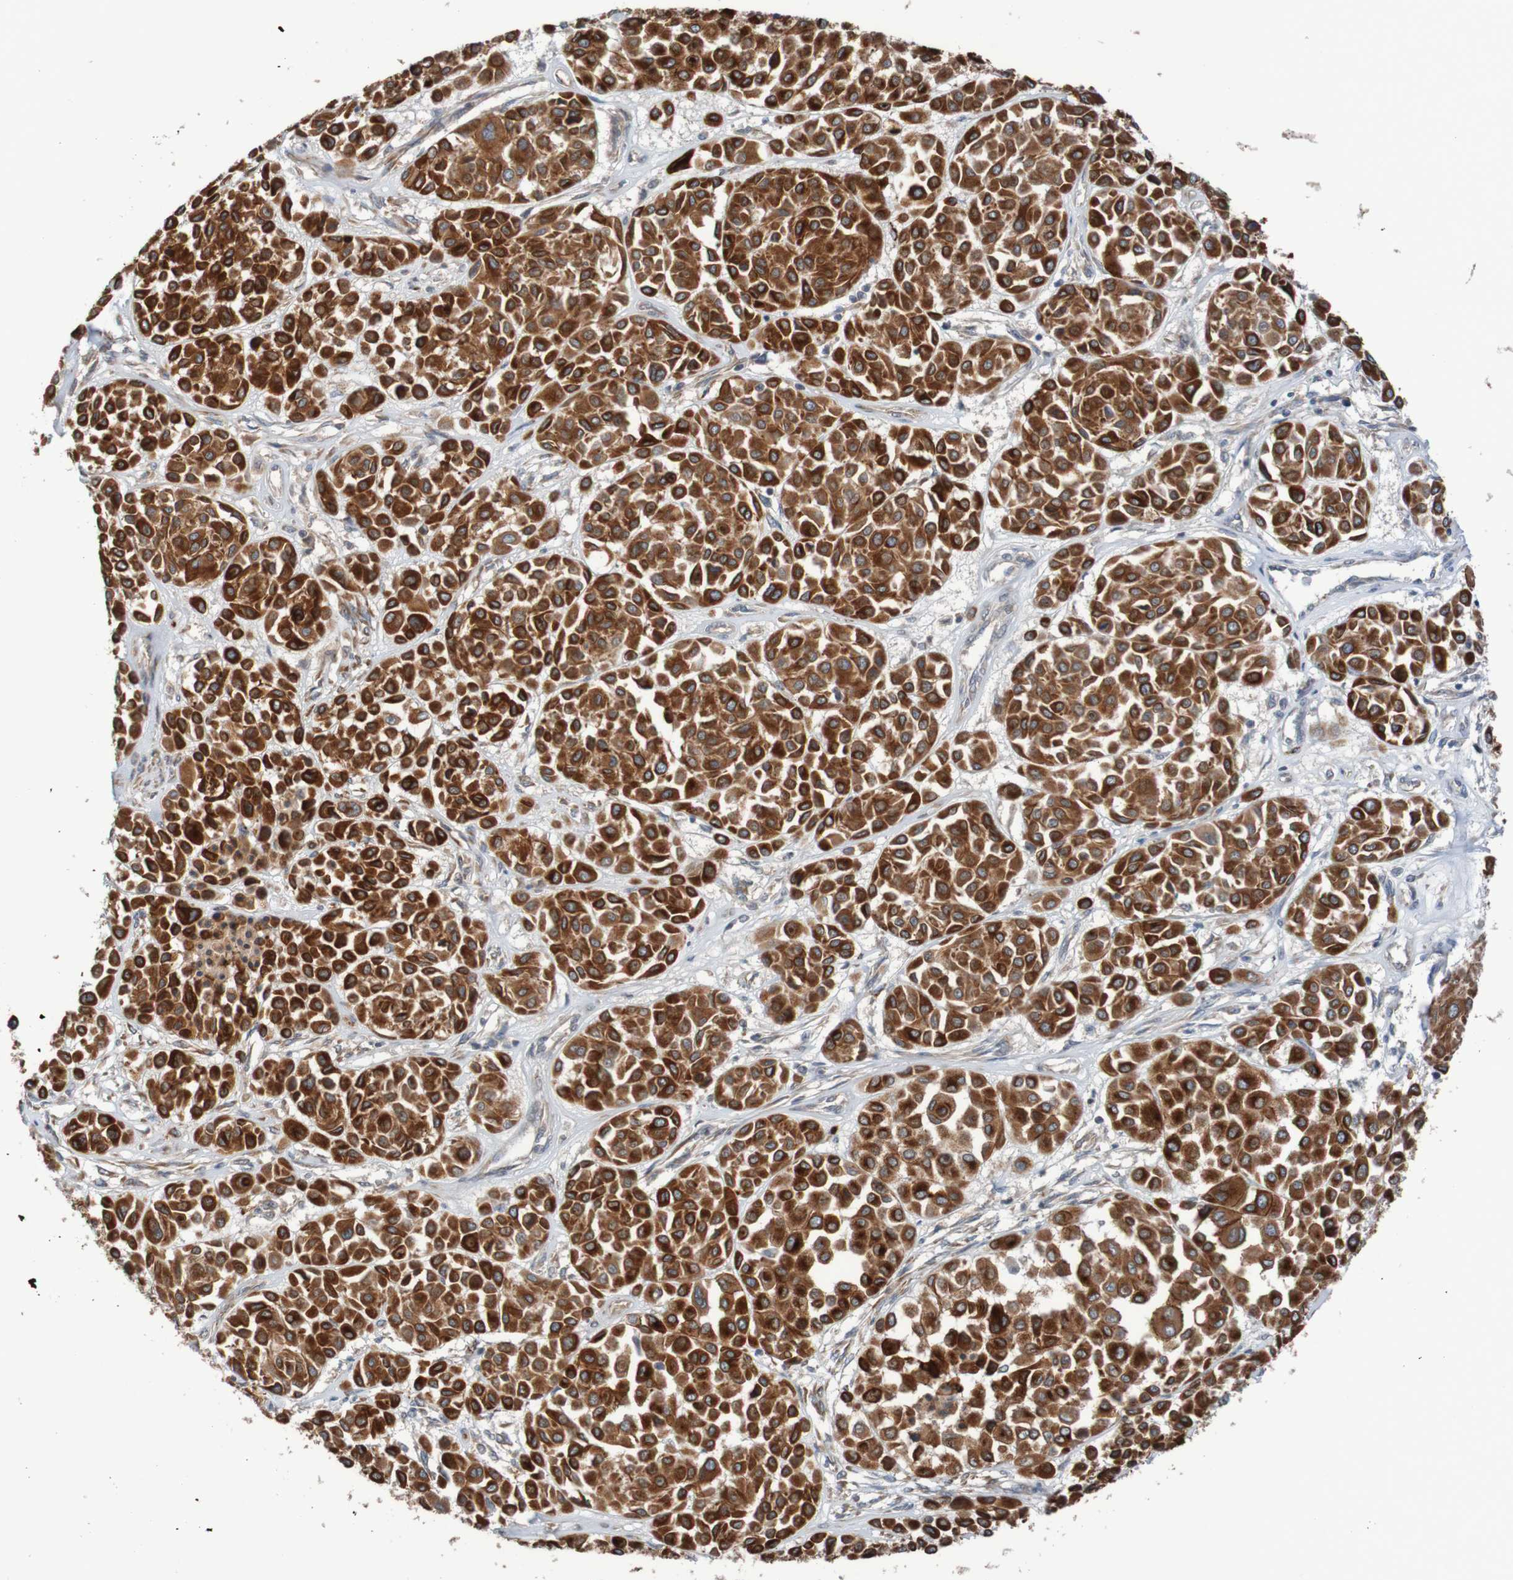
{"staining": {"intensity": "strong", "quantity": ">75%", "location": "cytoplasmic/membranous"}, "tissue": "melanoma", "cell_type": "Tumor cells", "image_type": "cancer", "snomed": [{"axis": "morphology", "description": "Malignant melanoma, Metastatic site"}, {"axis": "topography", "description": "Soft tissue"}], "caption": "DAB immunohistochemical staining of malignant melanoma (metastatic site) shows strong cytoplasmic/membranous protein expression in about >75% of tumor cells.", "gene": "ST8SIA6", "patient": {"sex": "male", "age": 41}}